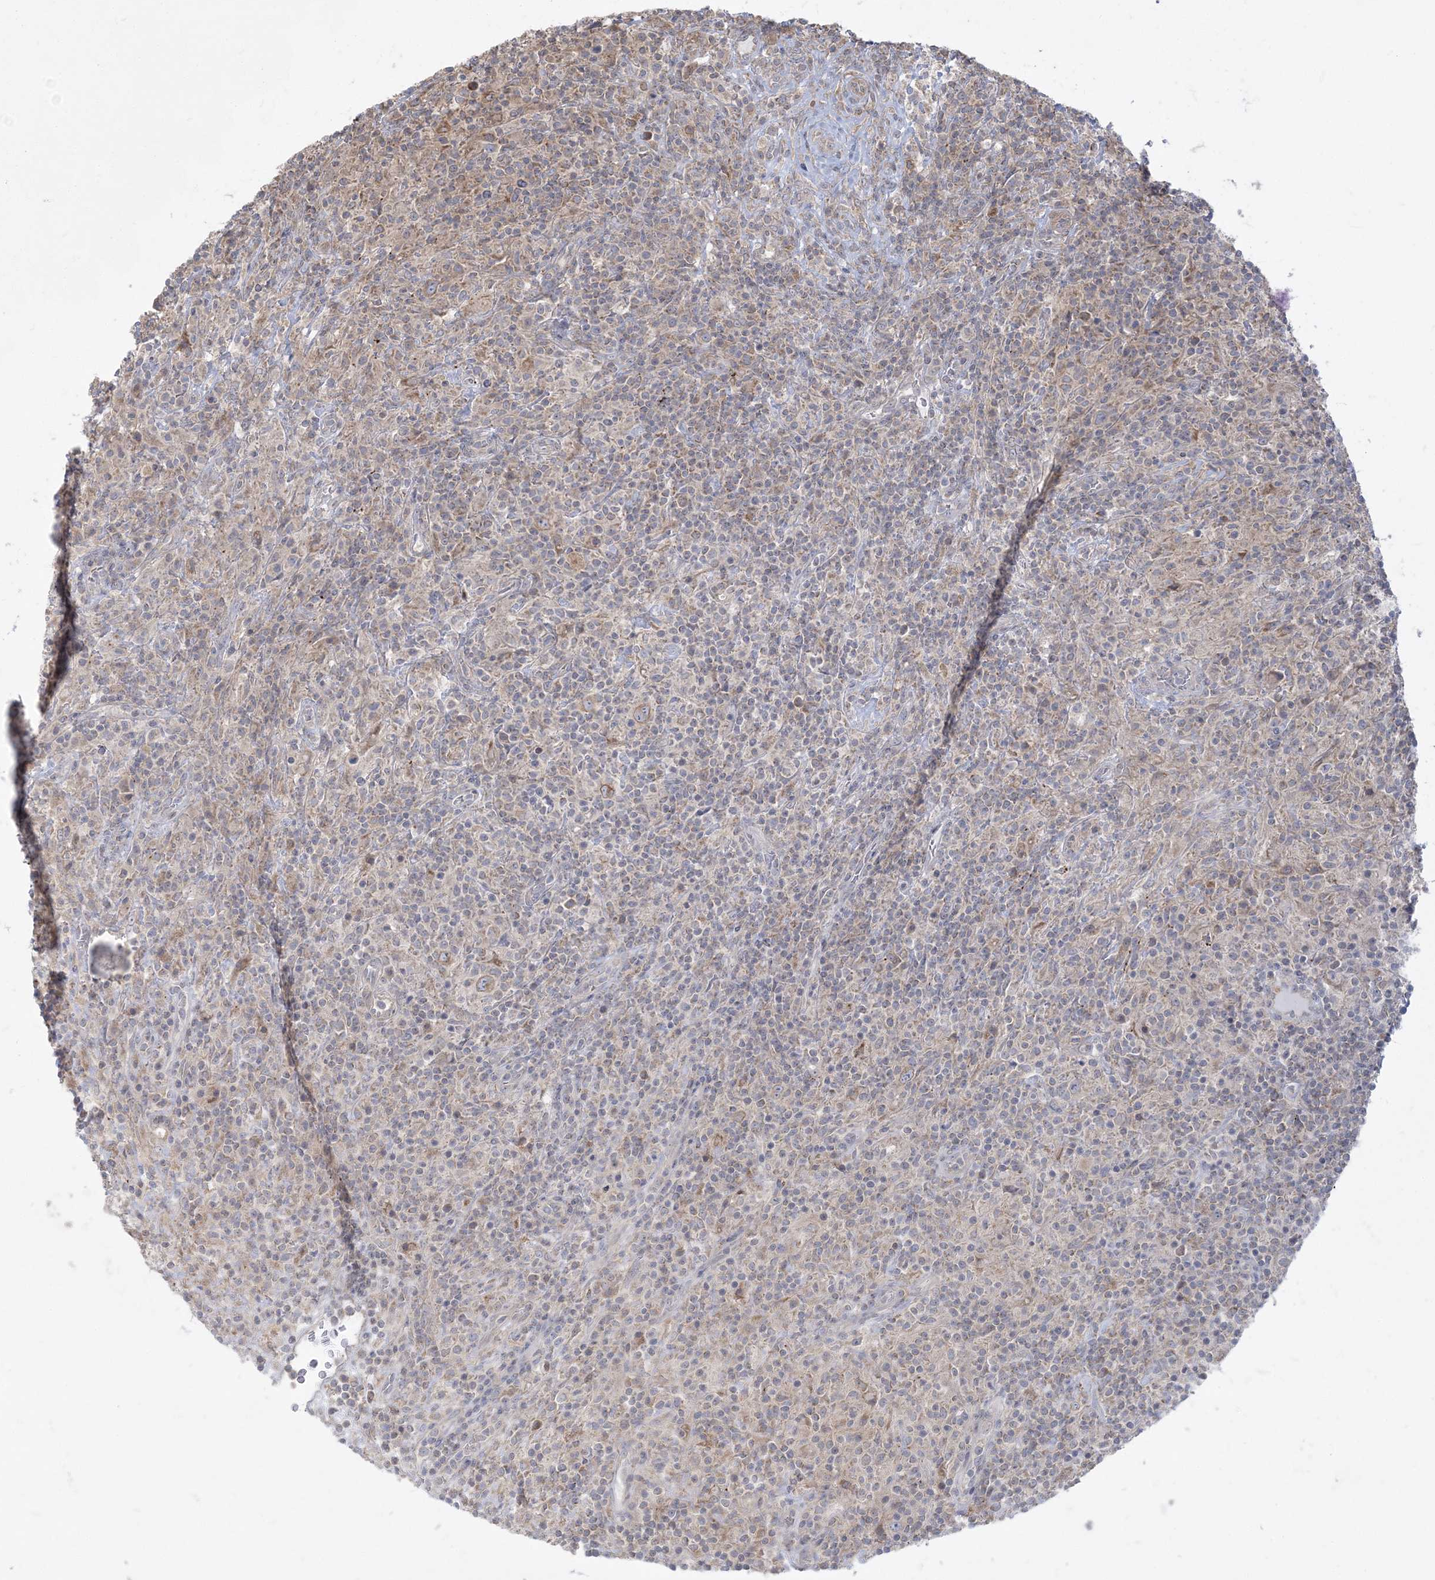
{"staining": {"intensity": "weak", "quantity": ">75%", "location": "cytoplasmic/membranous"}, "tissue": "lymphoma", "cell_type": "Tumor cells", "image_type": "cancer", "snomed": [{"axis": "morphology", "description": "Hodgkin's disease, NOS"}, {"axis": "topography", "description": "Lymph node"}], "caption": "This histopathology image exhibits IHC staining of human lymphoma, with low weak cytoplasmic/membranous staining in about >75% of tumor cells.", "gene": "ZC3H6", "patient": {"sex": "male", "age": 70}}